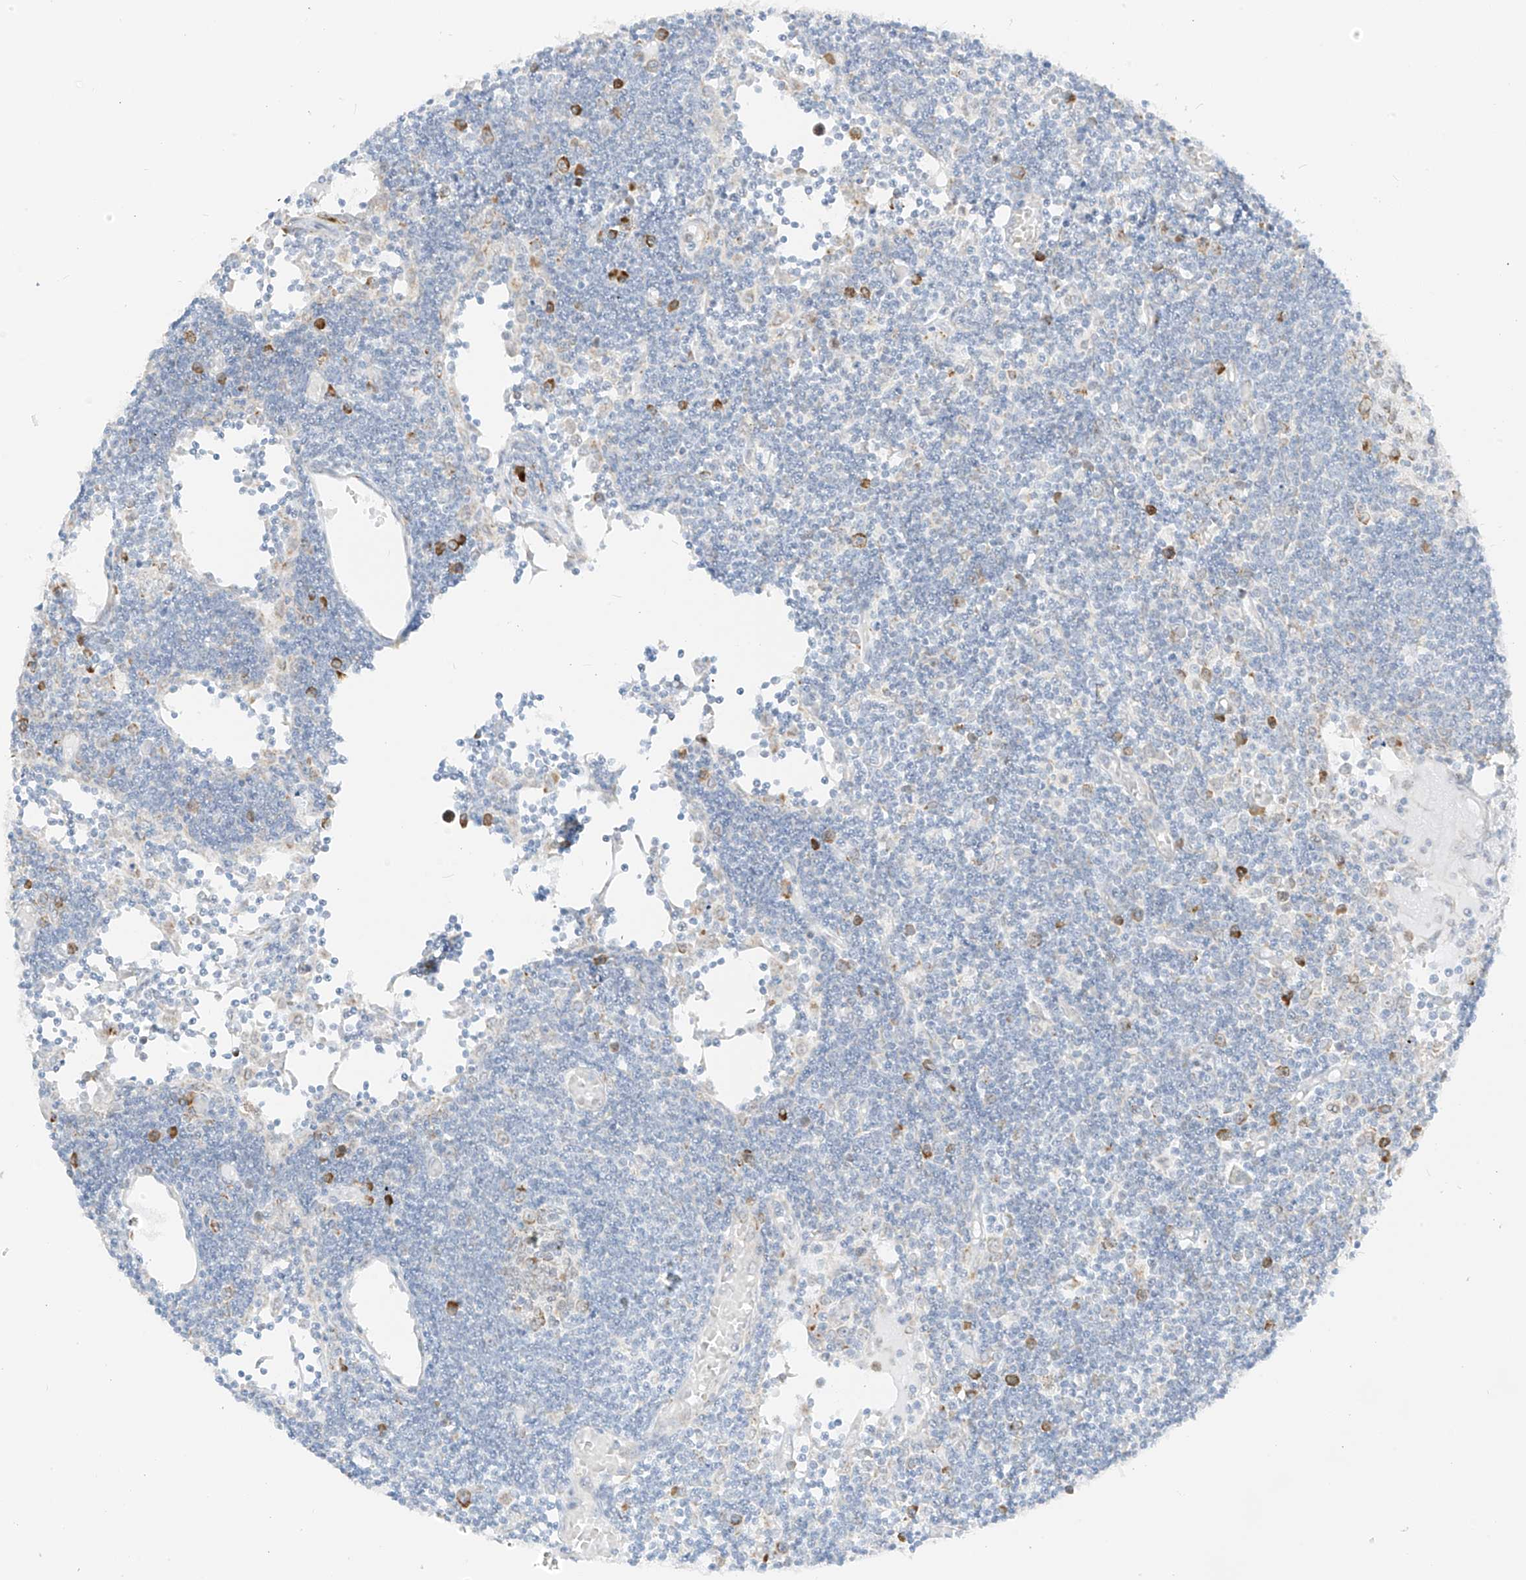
{"staining": {"intensity": "moderate", "quantity": ">75%", "location": "cytoplasmic/membranous"}, "tissue": "lymph node", "cell_type": "Germinal center cells", "image_type": "normal", "snomed": [{"axis": "morphology", "description": "Normal tissue, NOS"}, {"axis": "topography", "description": "Lymph node"}], "caption": "Immunohistochemical staining of benign human lymph node exhibits moderate cytoplasmic/membranous protein staining in approximately >75% of germinal center cells.", "gene": "LRRC59", "patient": {"sex": "female", "age": 11}}